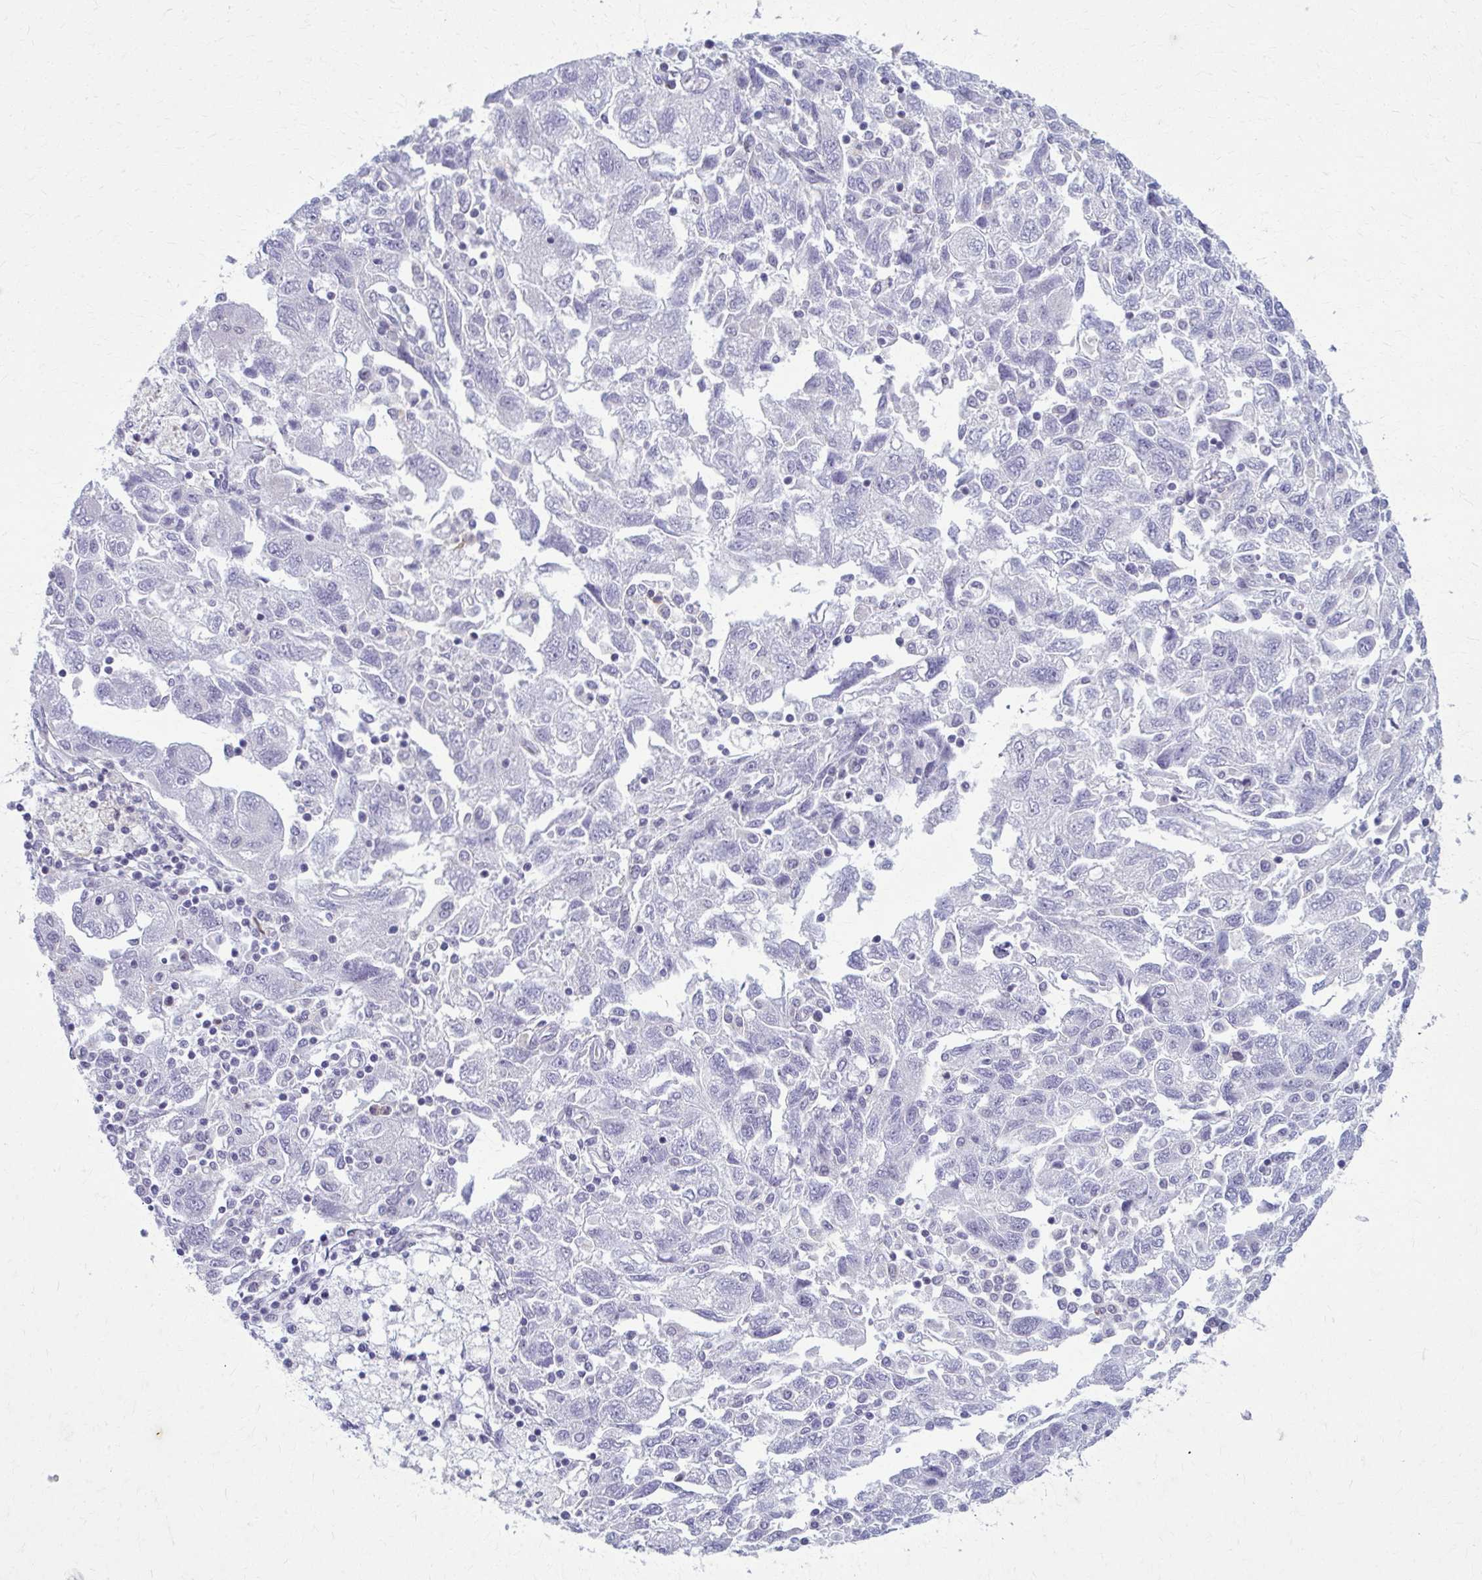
{"staining": {"intensity": "negative", "quantity": "none", "location": "none"}, "tissue": "ovarian cancer", "cell_type": "Tumor cells", "image_type": "cancer", "snomed": [{"axis": "morphology", "description": "Carcinoma, NOS"}, {"axis": "morphology", "description": "Cystadenocarcinoma, serous, NOS"}, {"axis": "topography", "description": "Ovary"}], "caption": "Tumor cells are negative for protein expression in human ovarian cancer.", "gene": "CARD9", "patient": {"sex": "female", "age": 69}}